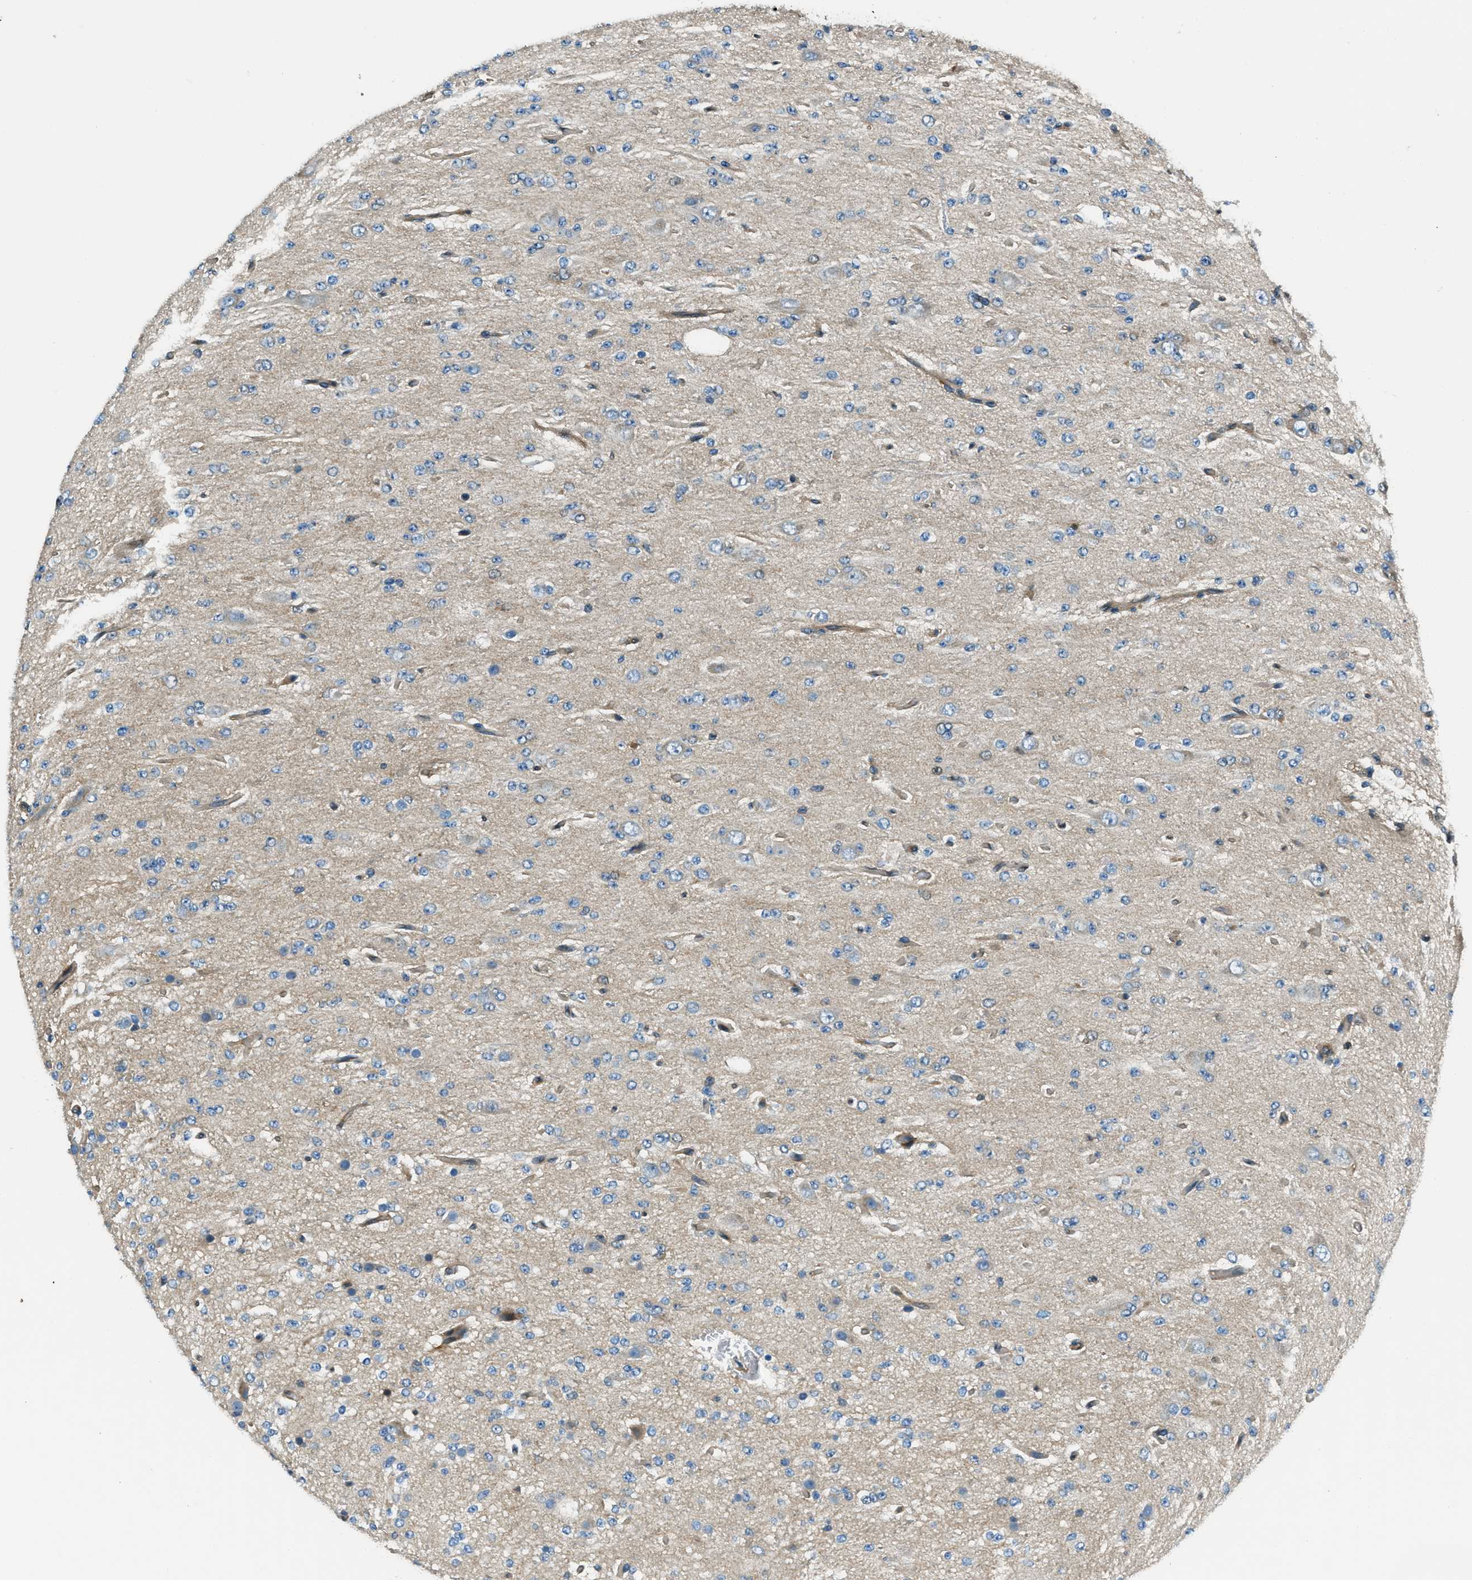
{"staining": {"intensity": "negative", "quantity": "none", "location": "none"}, "tissue": "glioma", "cell_type": "Tumor cells", "image_type": "cancer", "snomed": [{"axis": "morphology", "description": "Glioma, malignant, Low grade"}, {"axis": "topography", "description": "Brain"}], "caption": "Tumor cells show no significant expression in malignant low-grade glioma. (DAB (3,3'-diaminobenzidine) immunohistochemistry (IHC) visualized using brightfield microscopy, high magnification).", "gene": "HEBP2", "patient": {"sex": "male", "age": 38}}